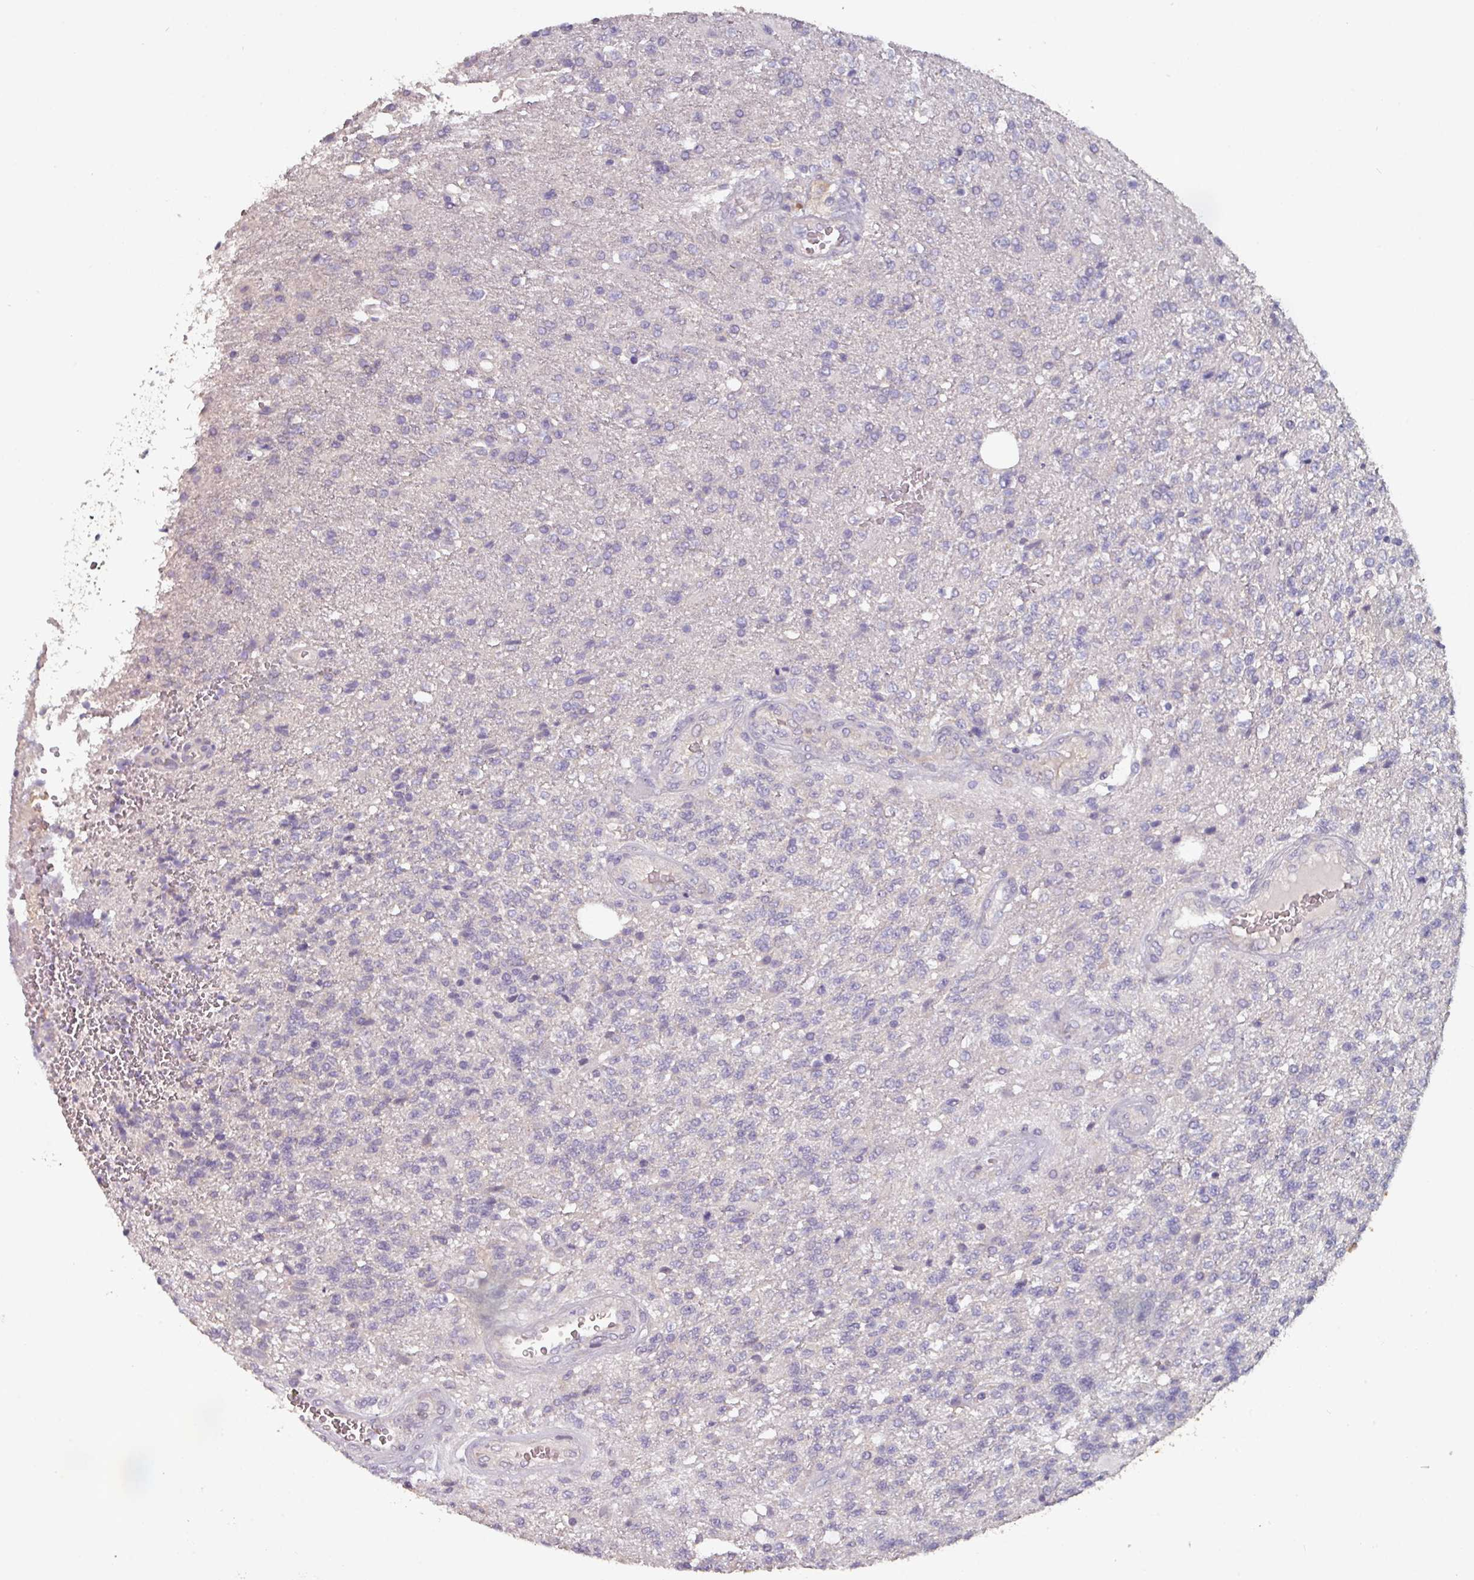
{"staining": {"intensity": "negative", "quantity": "none", "location": "none"}, "tissue": "glioma", "cell_type": "Tumor cells", "image_type": "cancer", "snomed": [{"axis": "morphology", "description": "Glioma, malignant, High grade"}, {"axis": "topography", "description": "Brain"}], "caption": "There is no significant positivity in tumor cells of malignant glioma (high-grade).", "gene": "PRAMEF8", "patient": {"sex": "male", "age": 56}}